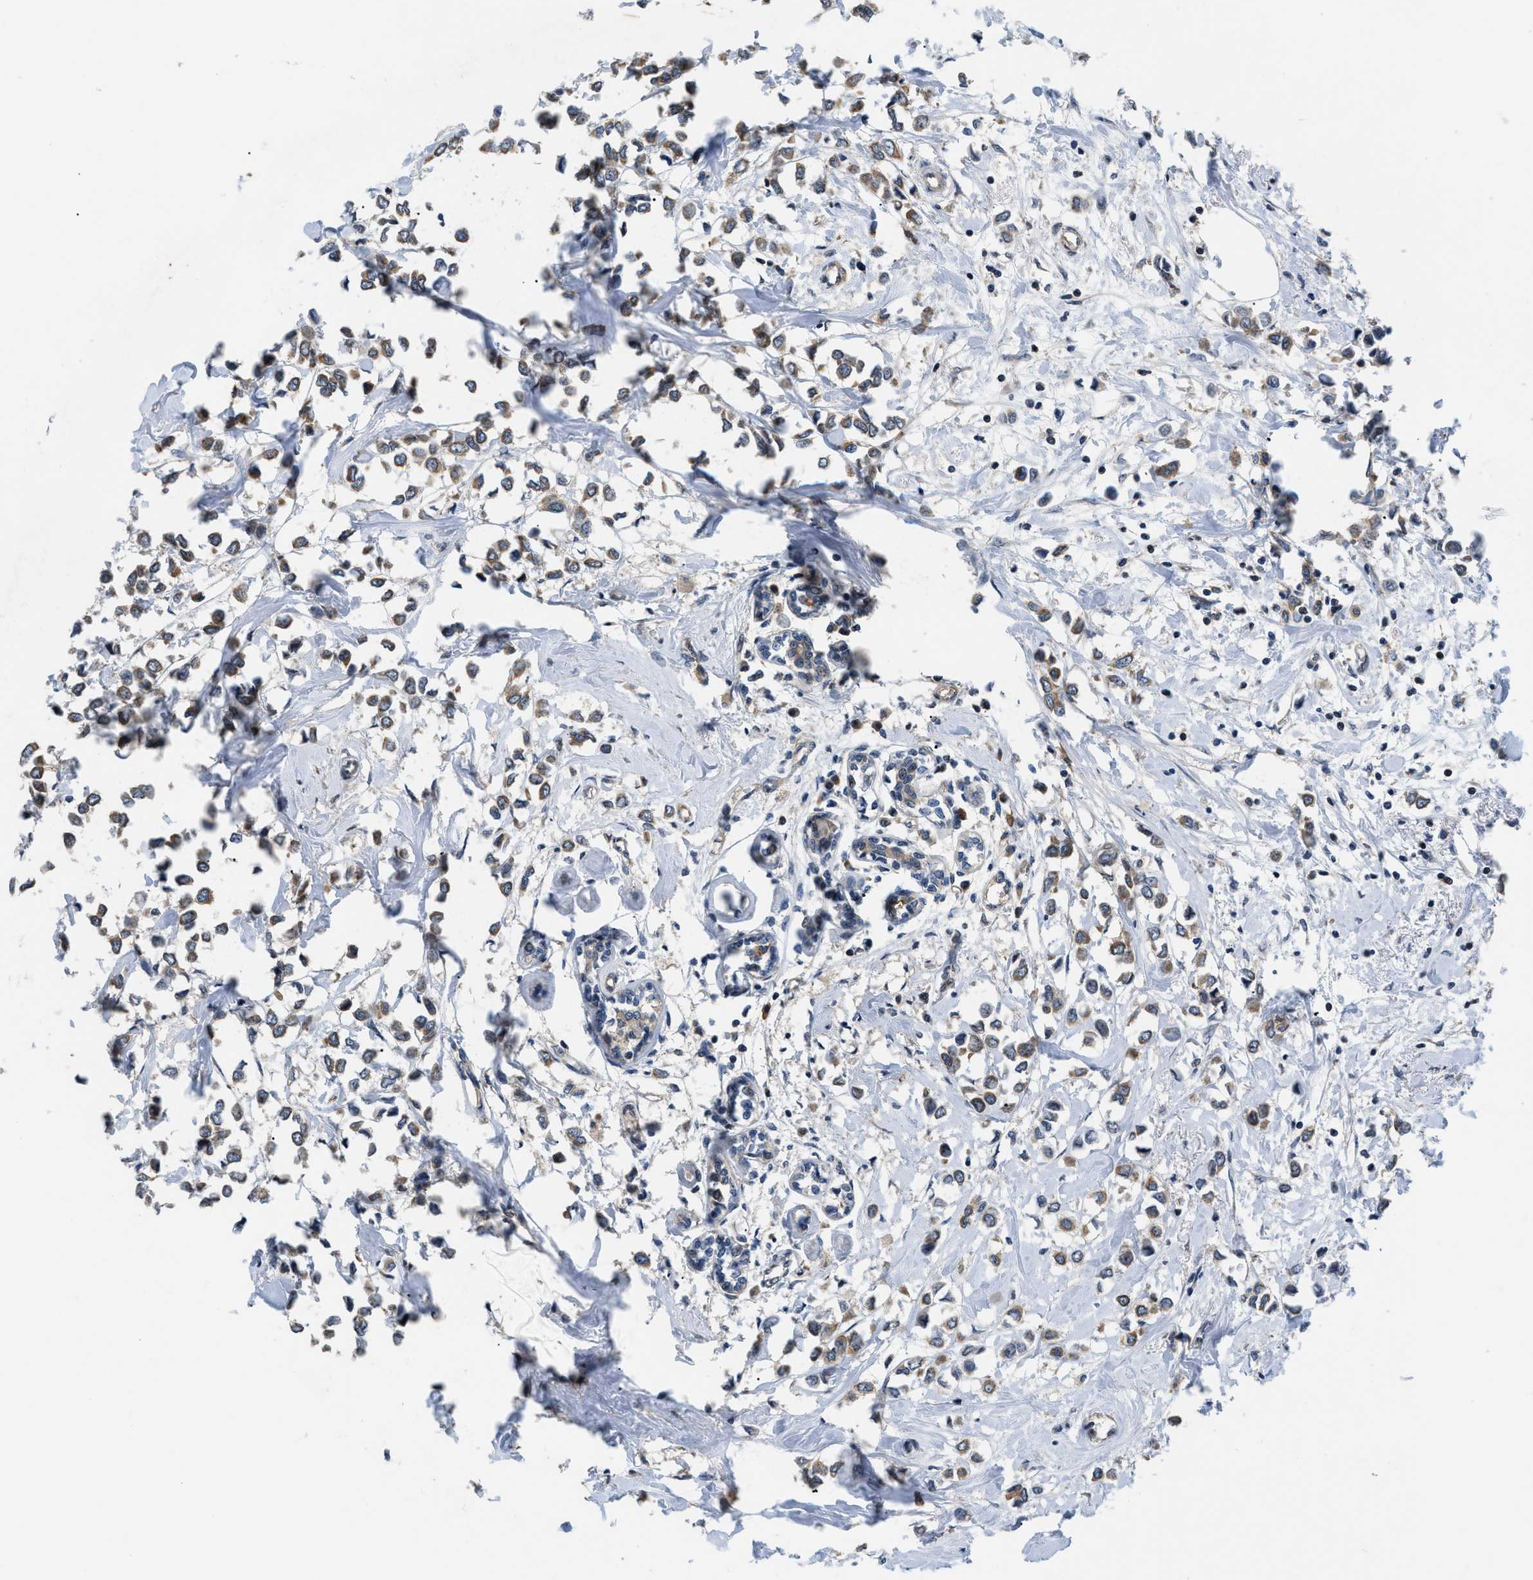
{"staining": {"intensity": "moderate", "quantity": ">75%", "location": "cytoplasmic/membranous"}, "tissue": "breast cancer", "cell_type": "Tumor cells", "image_type": "cancer", "snomed": [{"axis": "morphology", "description": "Lobular carcinoma"}, {"axis": "topography", "description": "Breast"}], "caption": "Immunohistochemical staining of human breast cancer exhibits medium levels of moderate cytoplasmic/membranous protein expression in approximately >75% of tumor cells.", "gene": "HMGCR", "patient": {"sex": "female", "age": 51}}